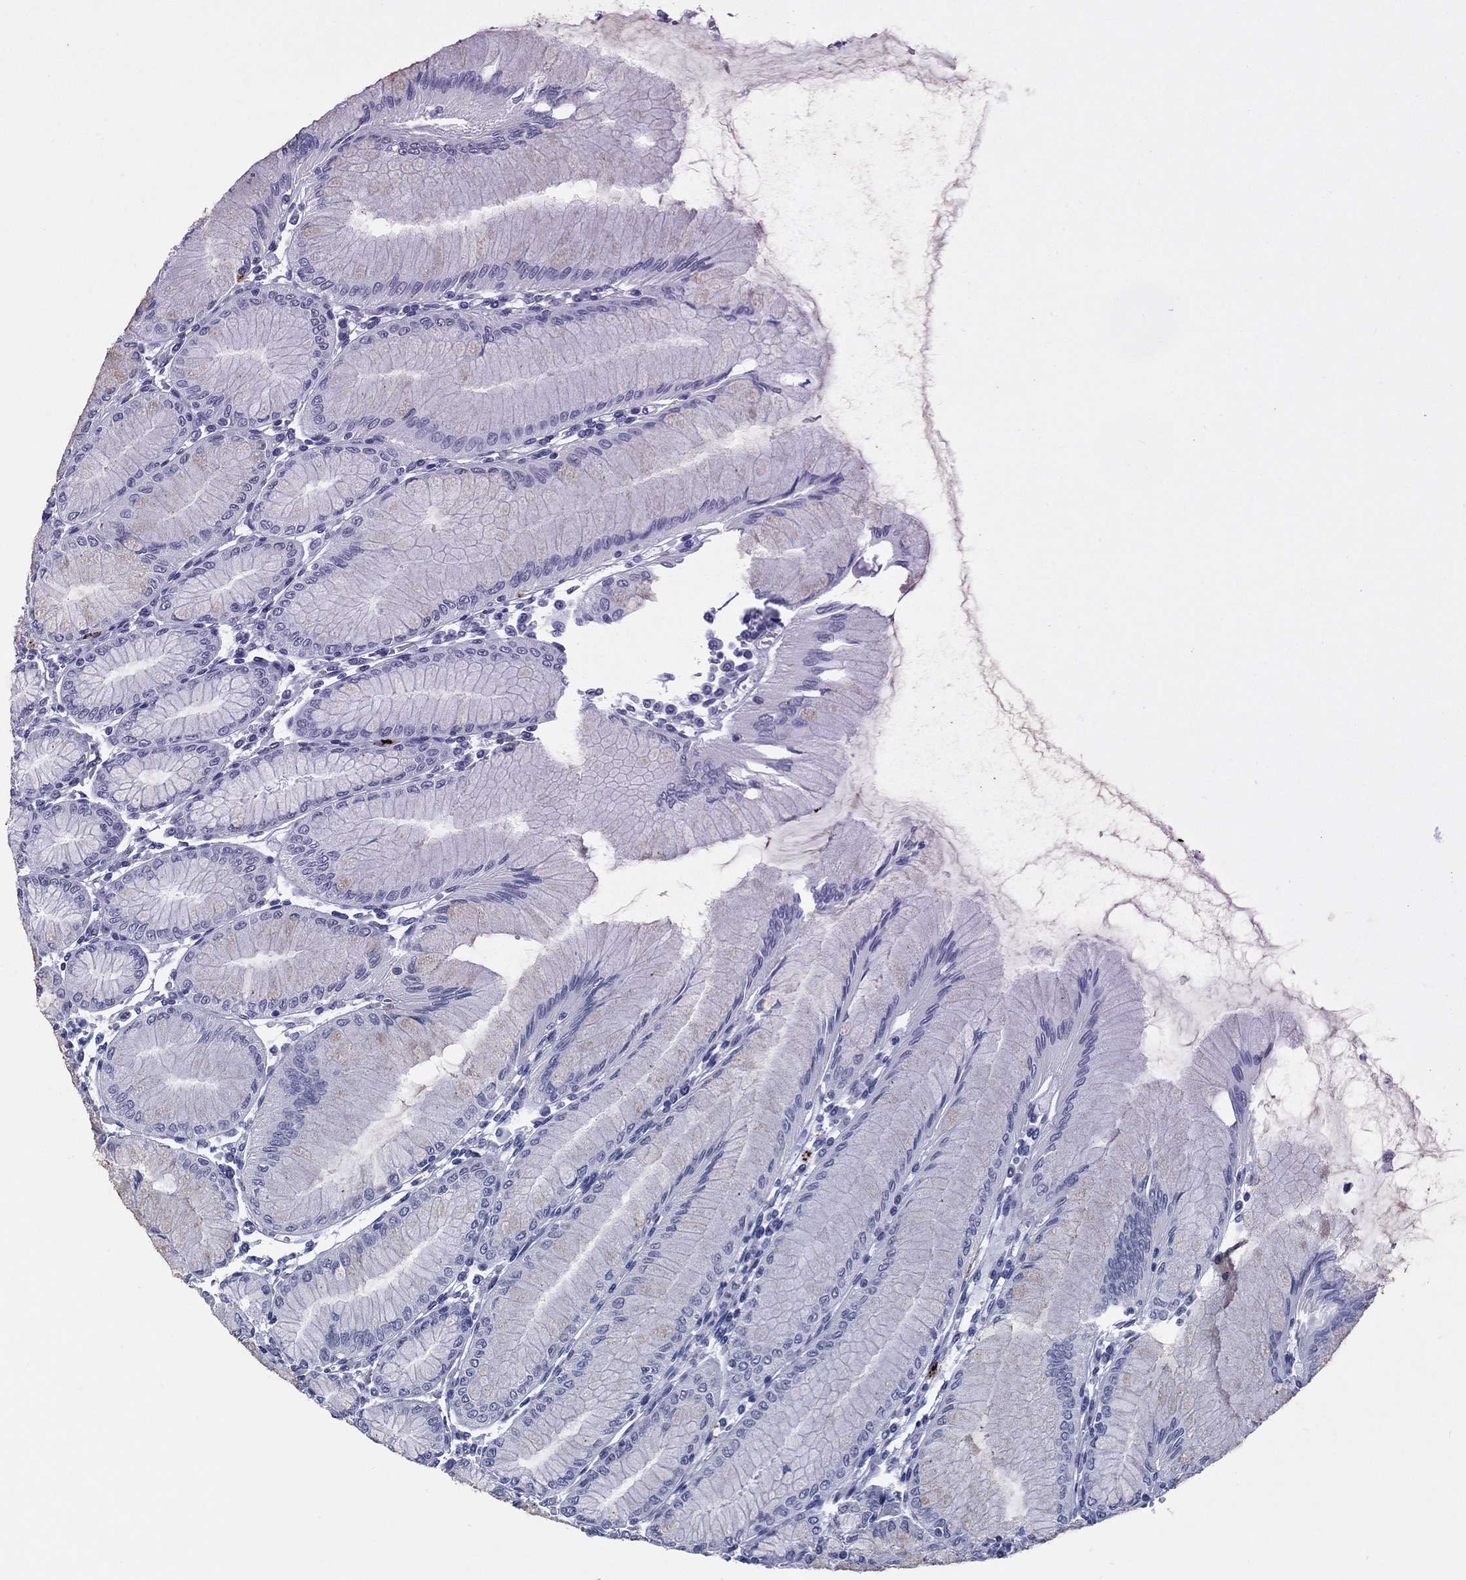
{"staining": {"intensity": "negative", "quantity": "none", "location": "none"}, "tissue": "stomach", "cell_type": "Glandular cells", "image_type": "normal", "snomed": [{"axis": "morphology", "description": "Normal tissue, NOS"}, {"axis": "topography", "description": "Stomach"}], "caption": "Human stomach stained for a protein using immunohistochemistry exhibits no expression in glandular cells.", "gene": "HLA", "patient": {"sex": "female", "age": 57}}